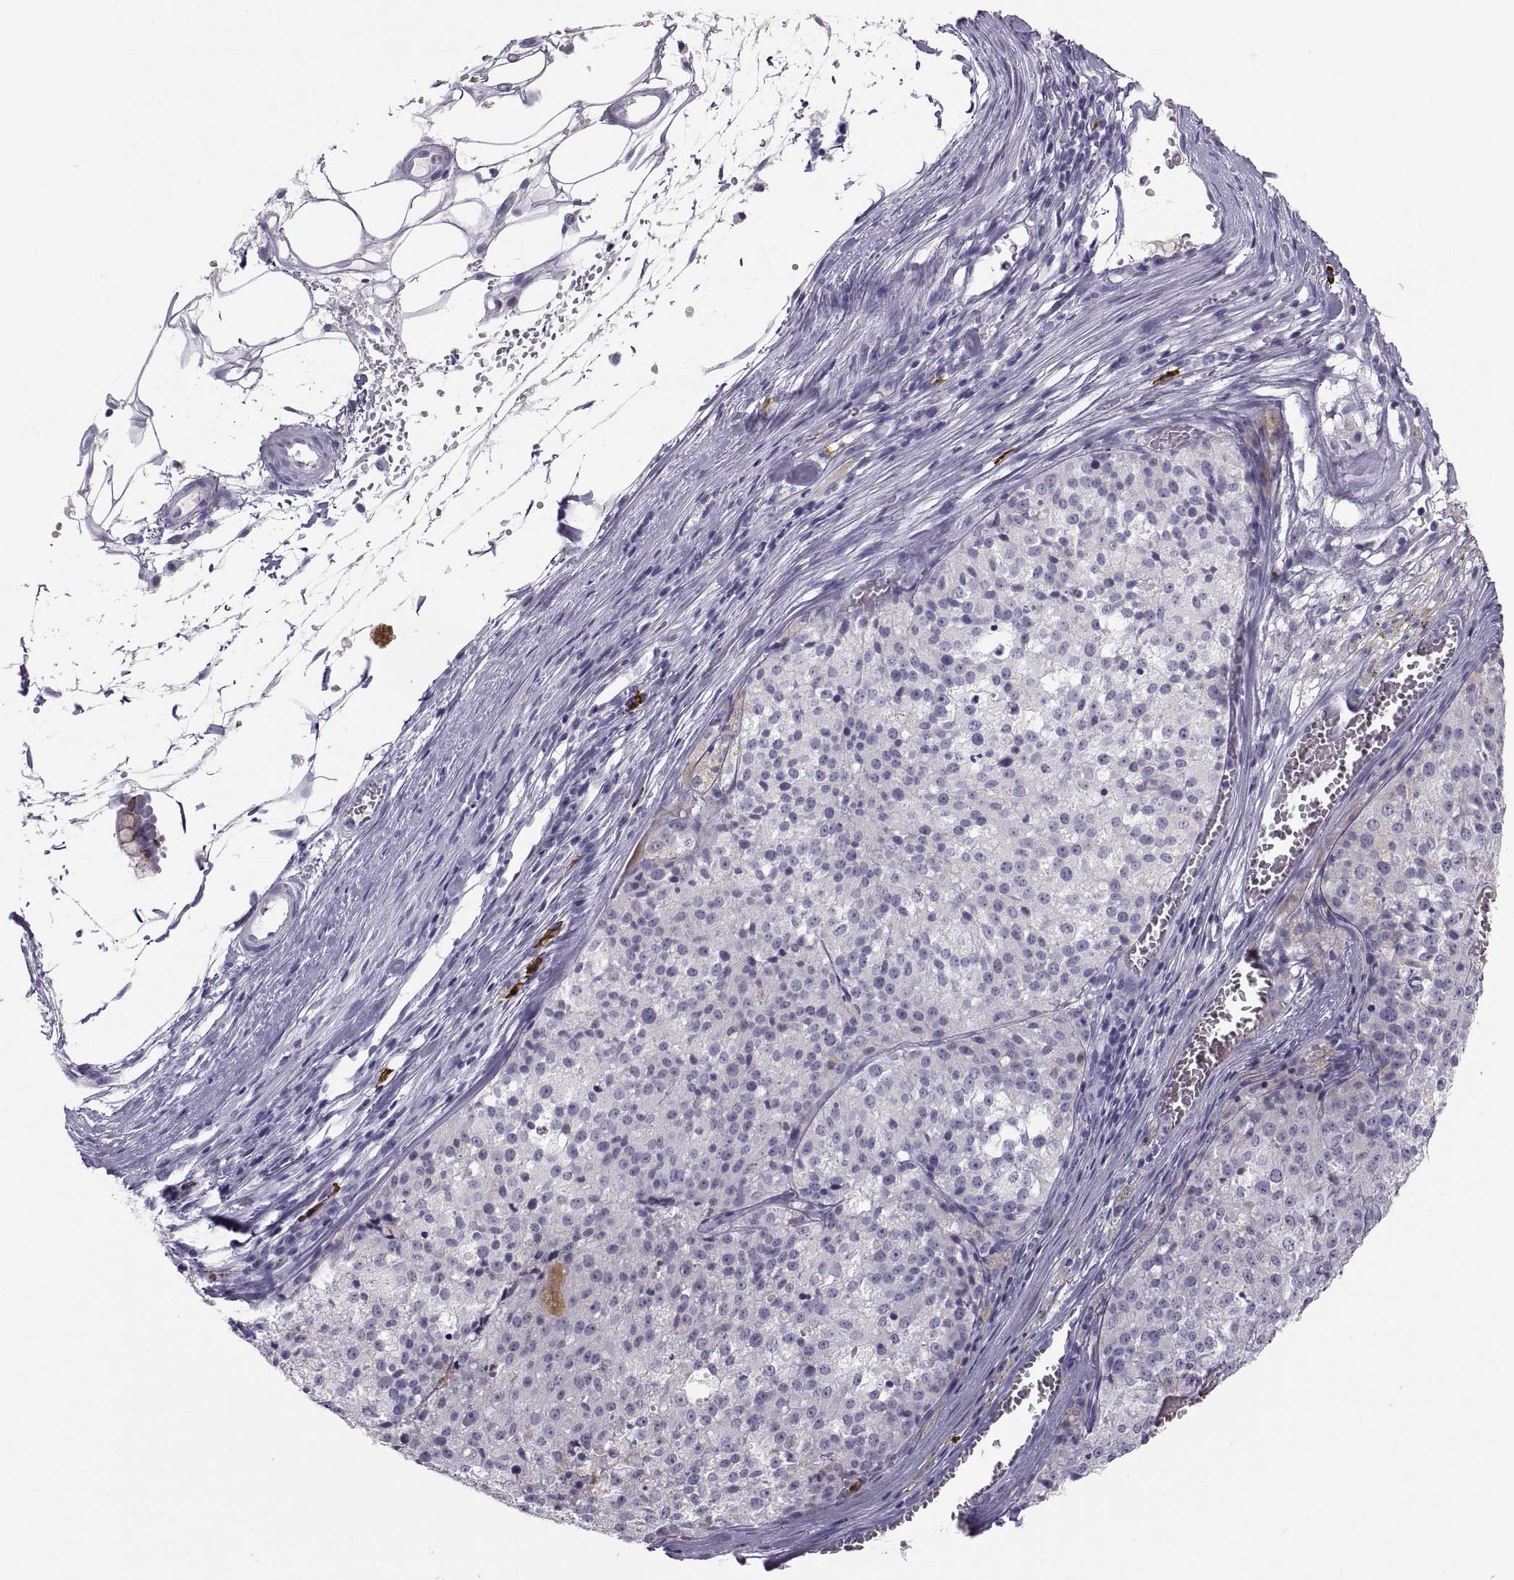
{"staining": {"intensity": "negative", "quantity": "none", "location": "none"}, "tissue": "melanoma", "cell_type": "Tumor cells", "image_type": "cancer", "snomed": [{"axis": "morphology", "description": "Malignant melanoma, Metastatic site"}, {"axis": "topography", "description": "Lymph node"}], "caption": "There is no significant positivity in tumor cells of melanoma.", "gene": "MAGEB2", "patient": {"sex": "female", "age": 64}}